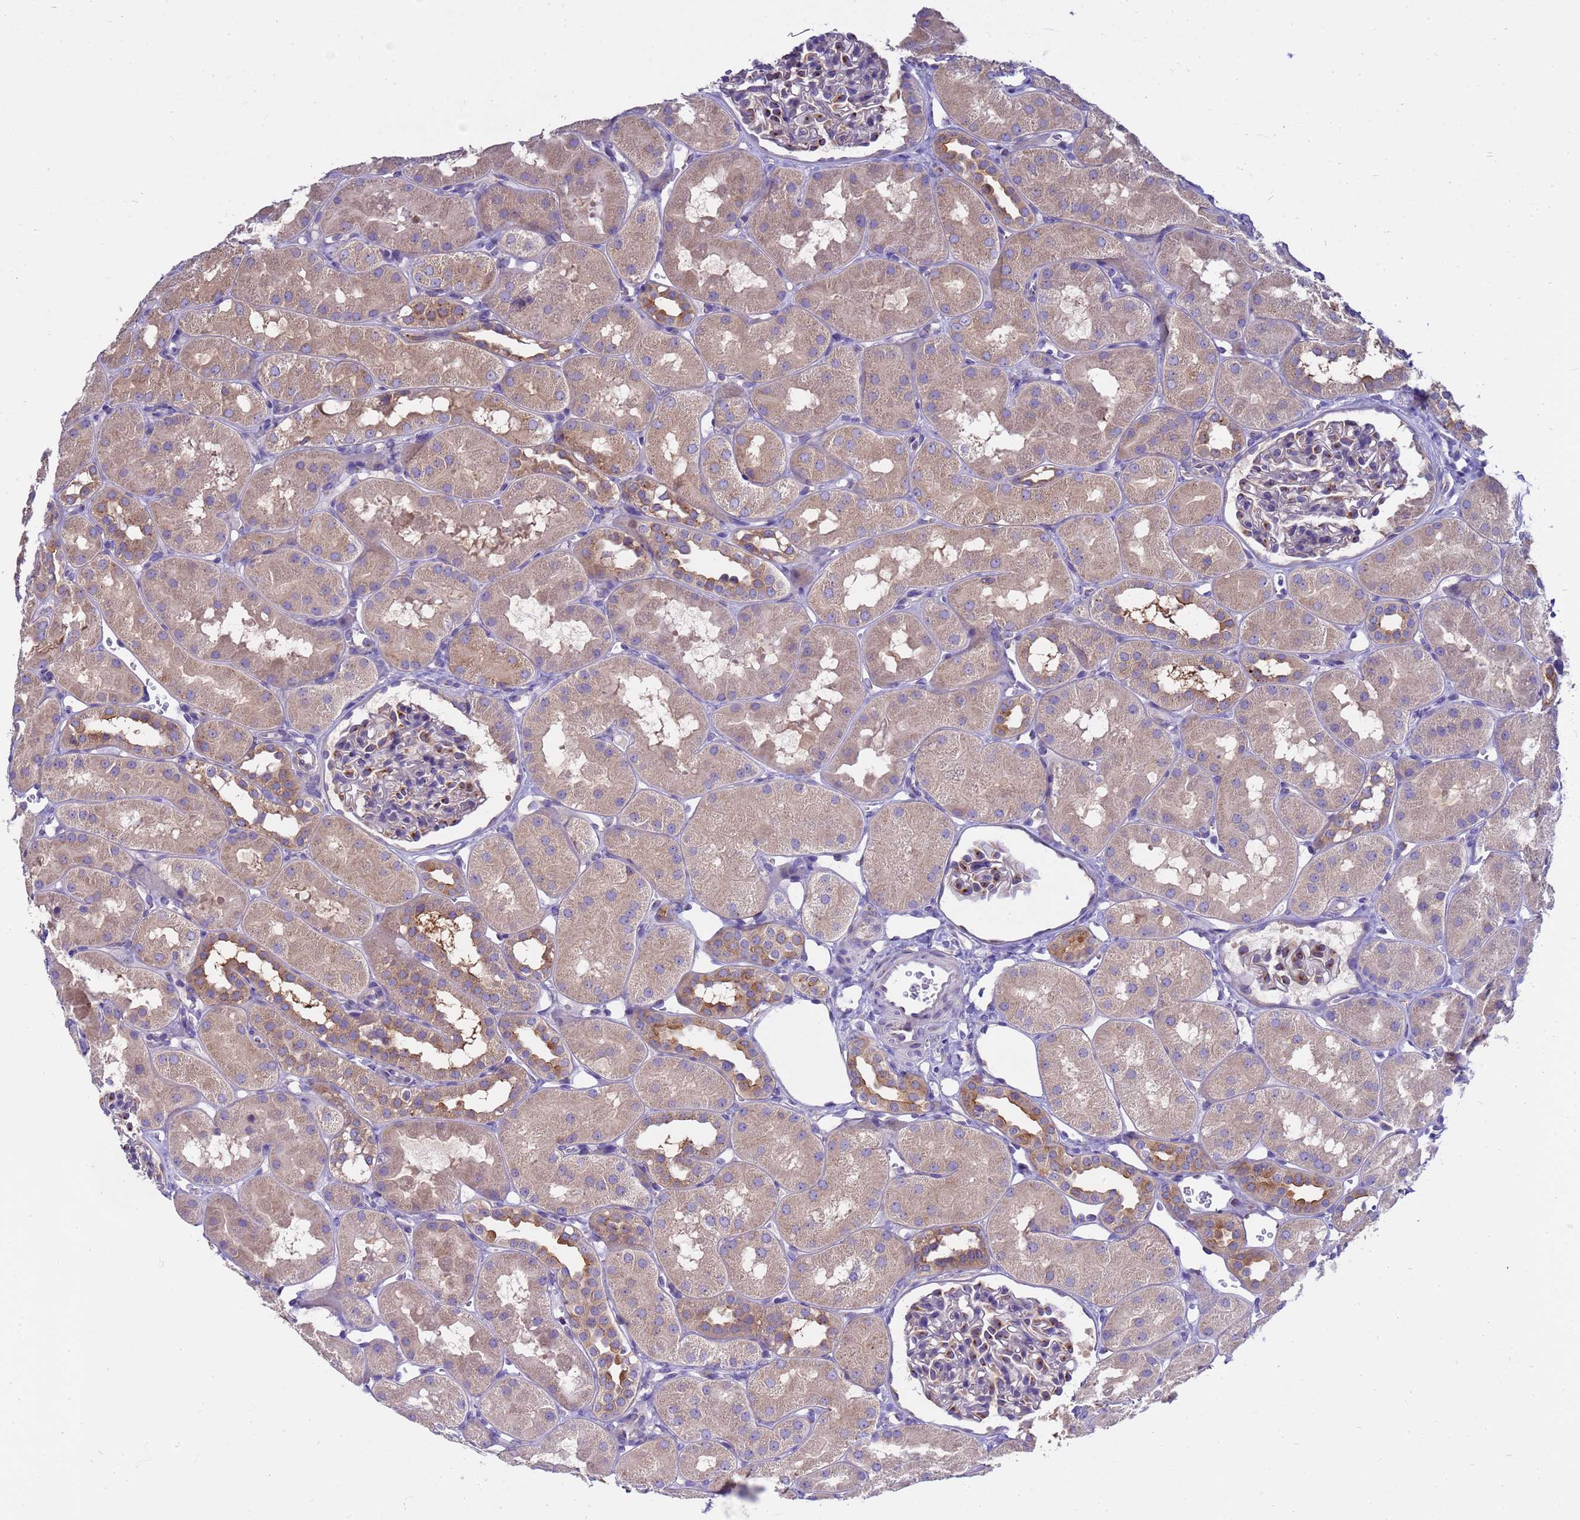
{"staining": {"intensity": "moderate", "quantity": "<25%", "location": "cytoplasmic/membranous"}, "tissue": "kidney", "cell_type": "Cells in glomeruli", "image_type": "normal", "snomed": [{"axis": "morphology", "description": "Normal tissue, NOS"}, {"axis": "topography", "description": "Kidney"}, {"axis": "topography", "description": "Urinary bladder"}], "caption": "The histopathology image displays staining of normal kidney, revealing moderate cytoplasmic/membranous protein staining (brown color) within cells in glomeruli. (Brightfield microscopy of DAB IHC at high magnification).", "gene": "ANAPC1", "patient": {"sex": "male", "age": 16}}